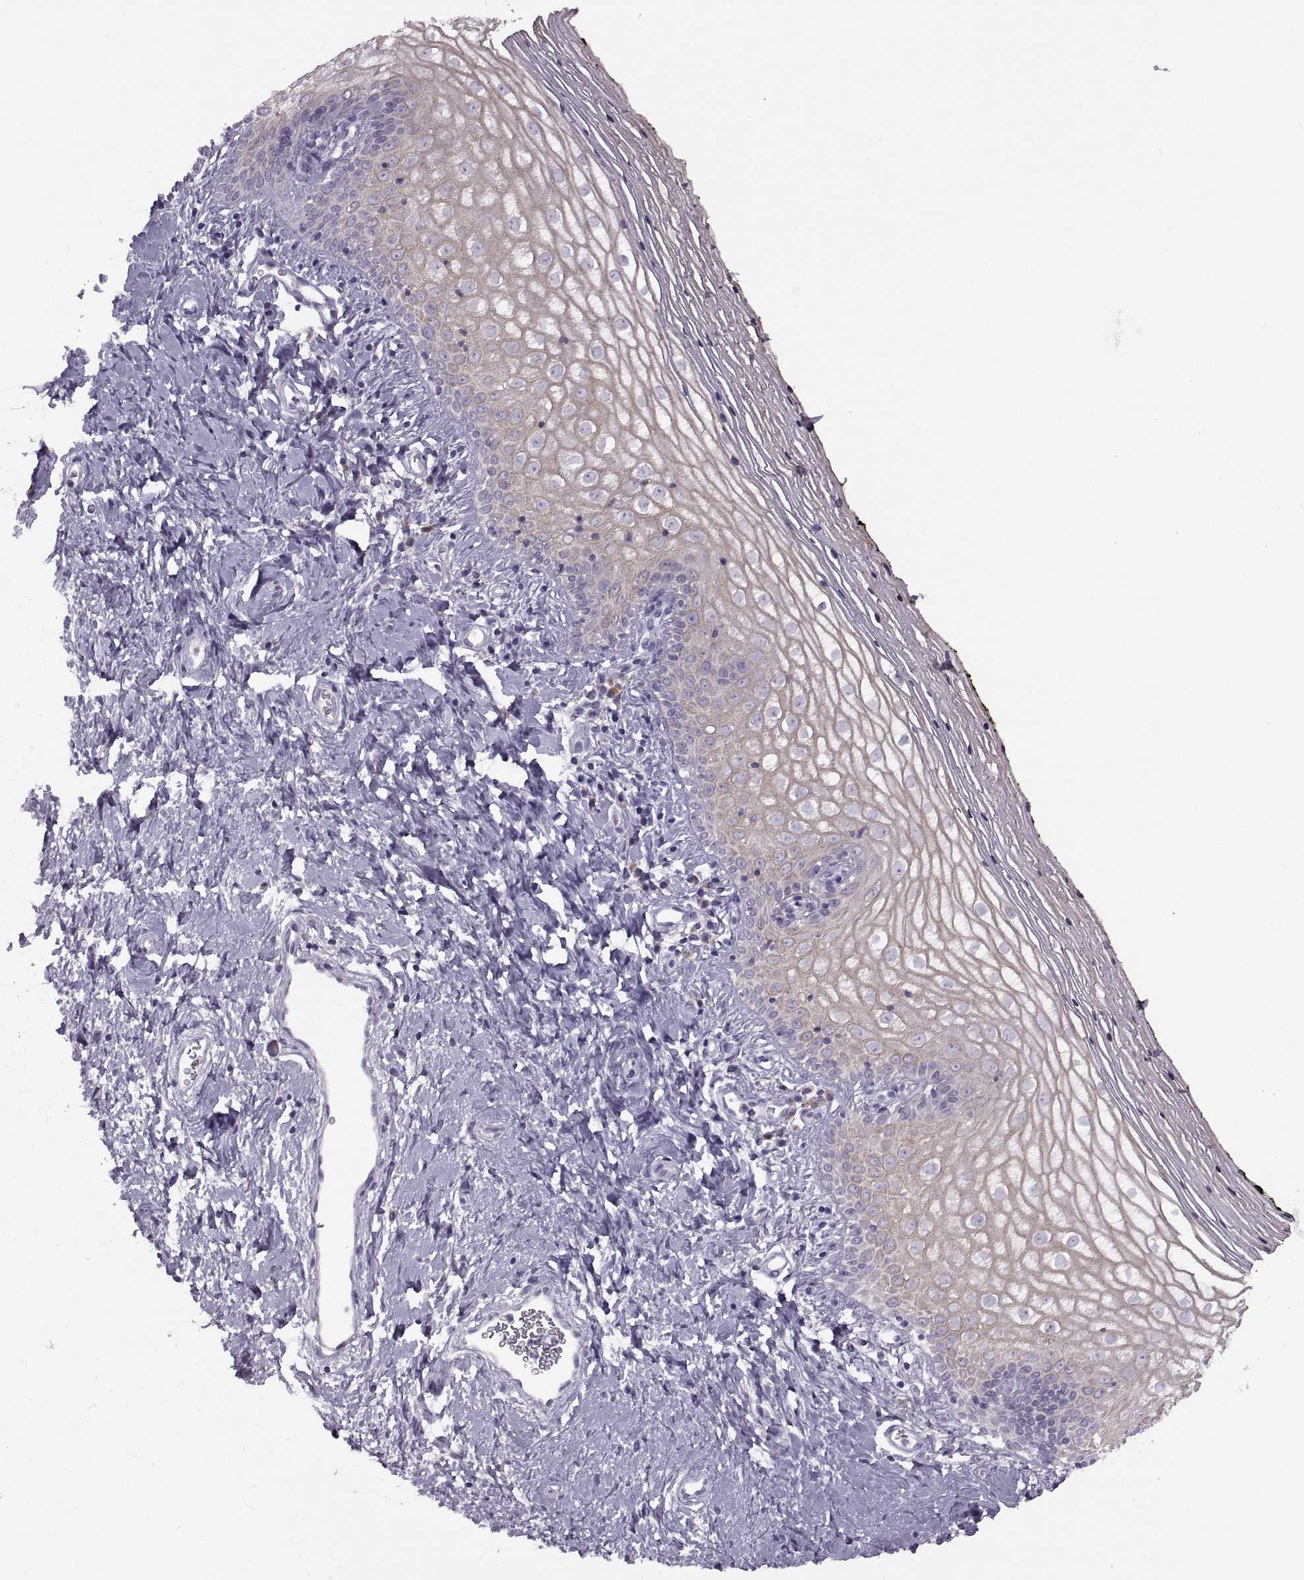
{"staining": {"intensity": "weak", "quantity": "25%-75%", "location": "cytoplasmic/membranous"}, "tissue": "vagina", "cell_type": "Squamous epithelial cells", "image_type": "normal", "snomed": [{"axis": "morphology", "description": "Normal tissue, NOS"}, {"axis": "topography", "description": "Vagina"}], "caption": "Immunohistochemical staining of unremarkable human vagina exhibits low levels of weak cytoplasmic/membranous staining in about 25%-75% of squamous epithelial cells. (Stains: DAB (3,3'-diaminobenzidine) in brown, nuclei in blue, Microscopy: brightfield microscopy at high magnification).", "gene": "H2AP", "patient": {"sex": "female", "age": 47}}